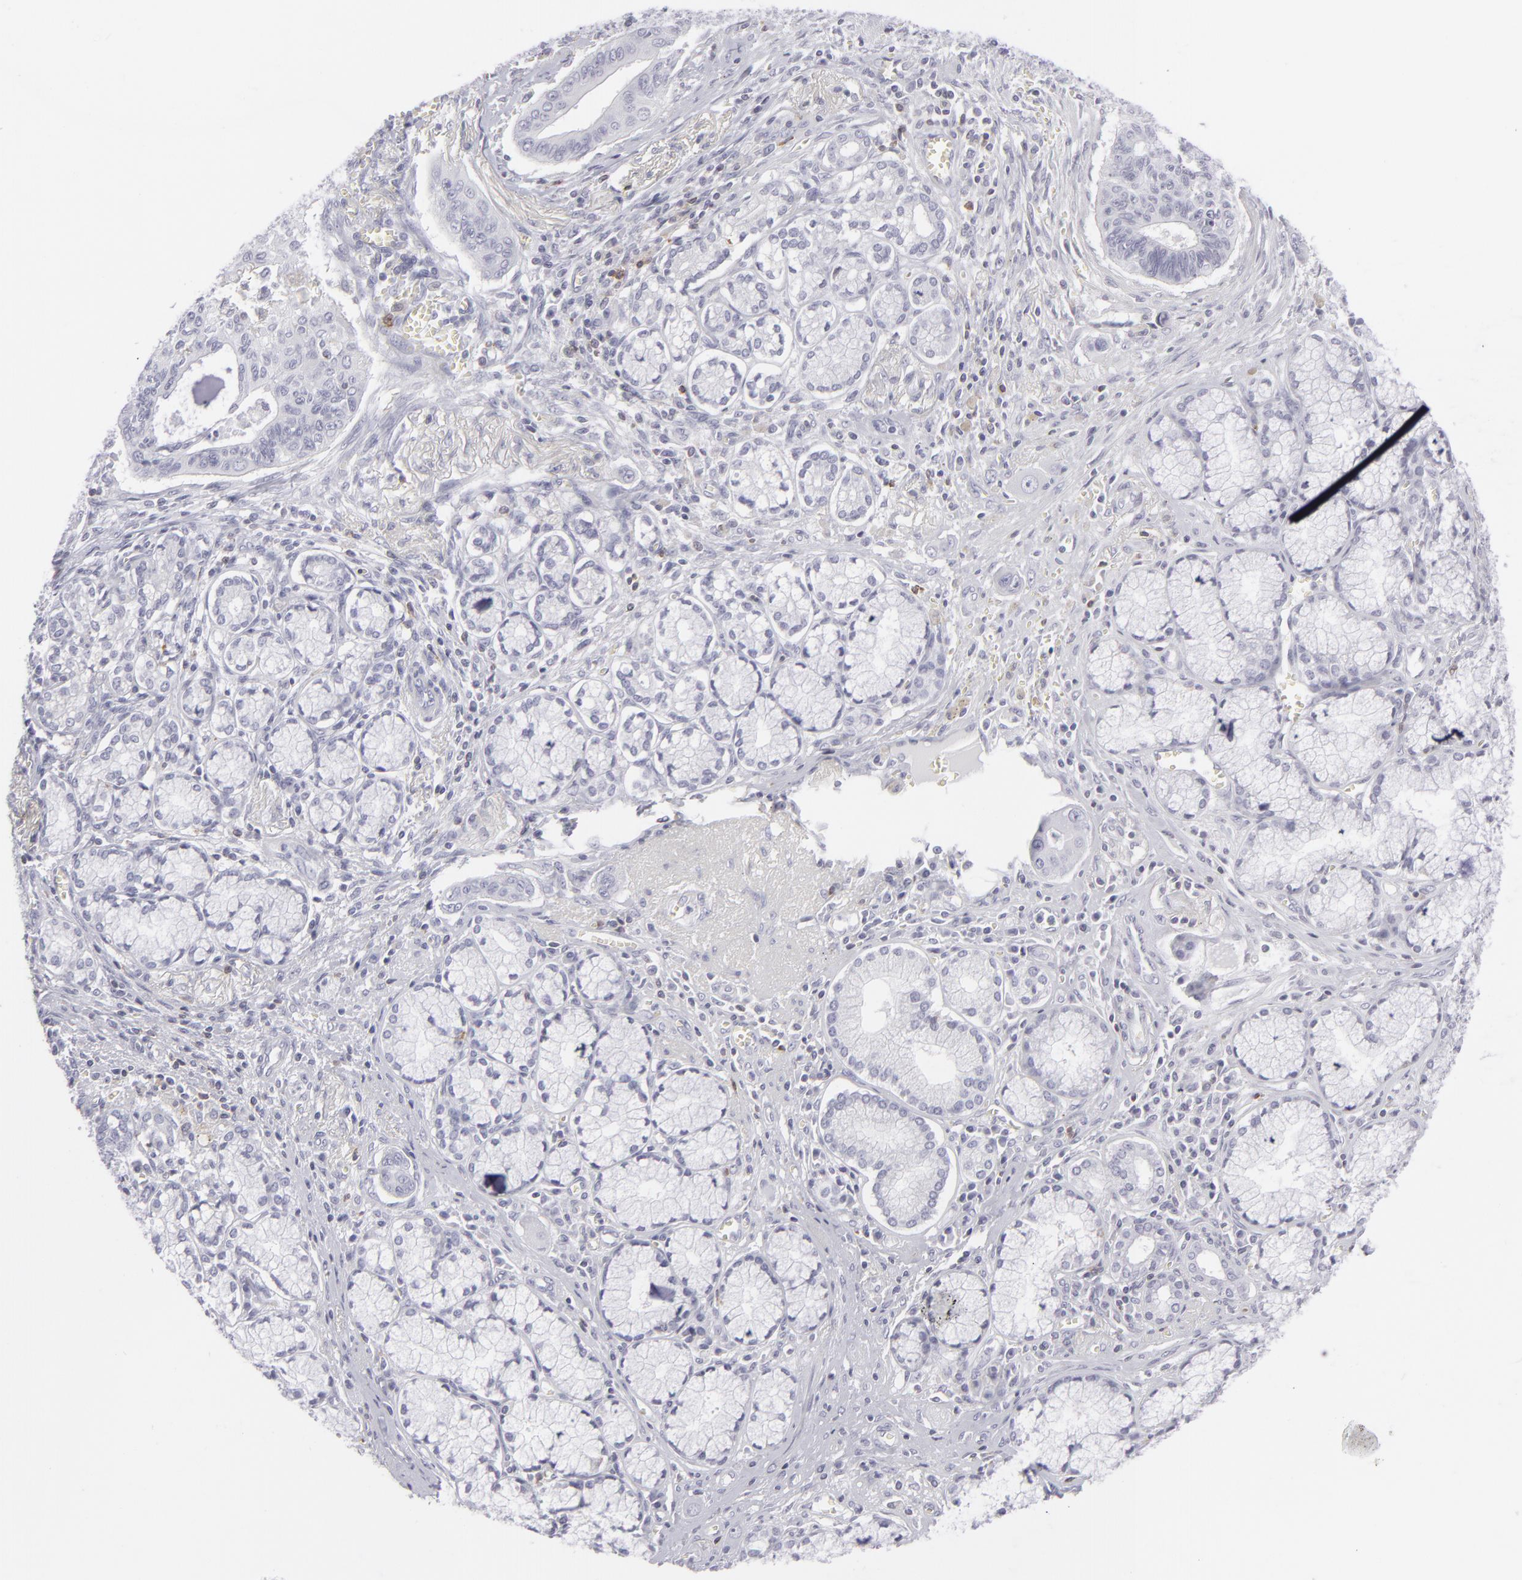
{"staining": {"intensity": "negative", "quantity": "none", "location": "none"}, "tissue": "pancreatic cancer", "cell_type": "Tumor cells", "image_type": "cancer", "snomed": [{"axis": "morphology", "description": "Adenocarcinoma, NOS"}, {"axis": "topography", "description": "Pancreas"}], "caption": "DAB immunohistochemical staining of human pancreatic adenocarcinoma exhibits no significant positivity in tumor cells. (DAB (3,3'-diaminobenzidine) immunohistochemistry with hematoxylin counter stain).", "gene": "CD7", "patient": {"sex": "male", "age": 77}}